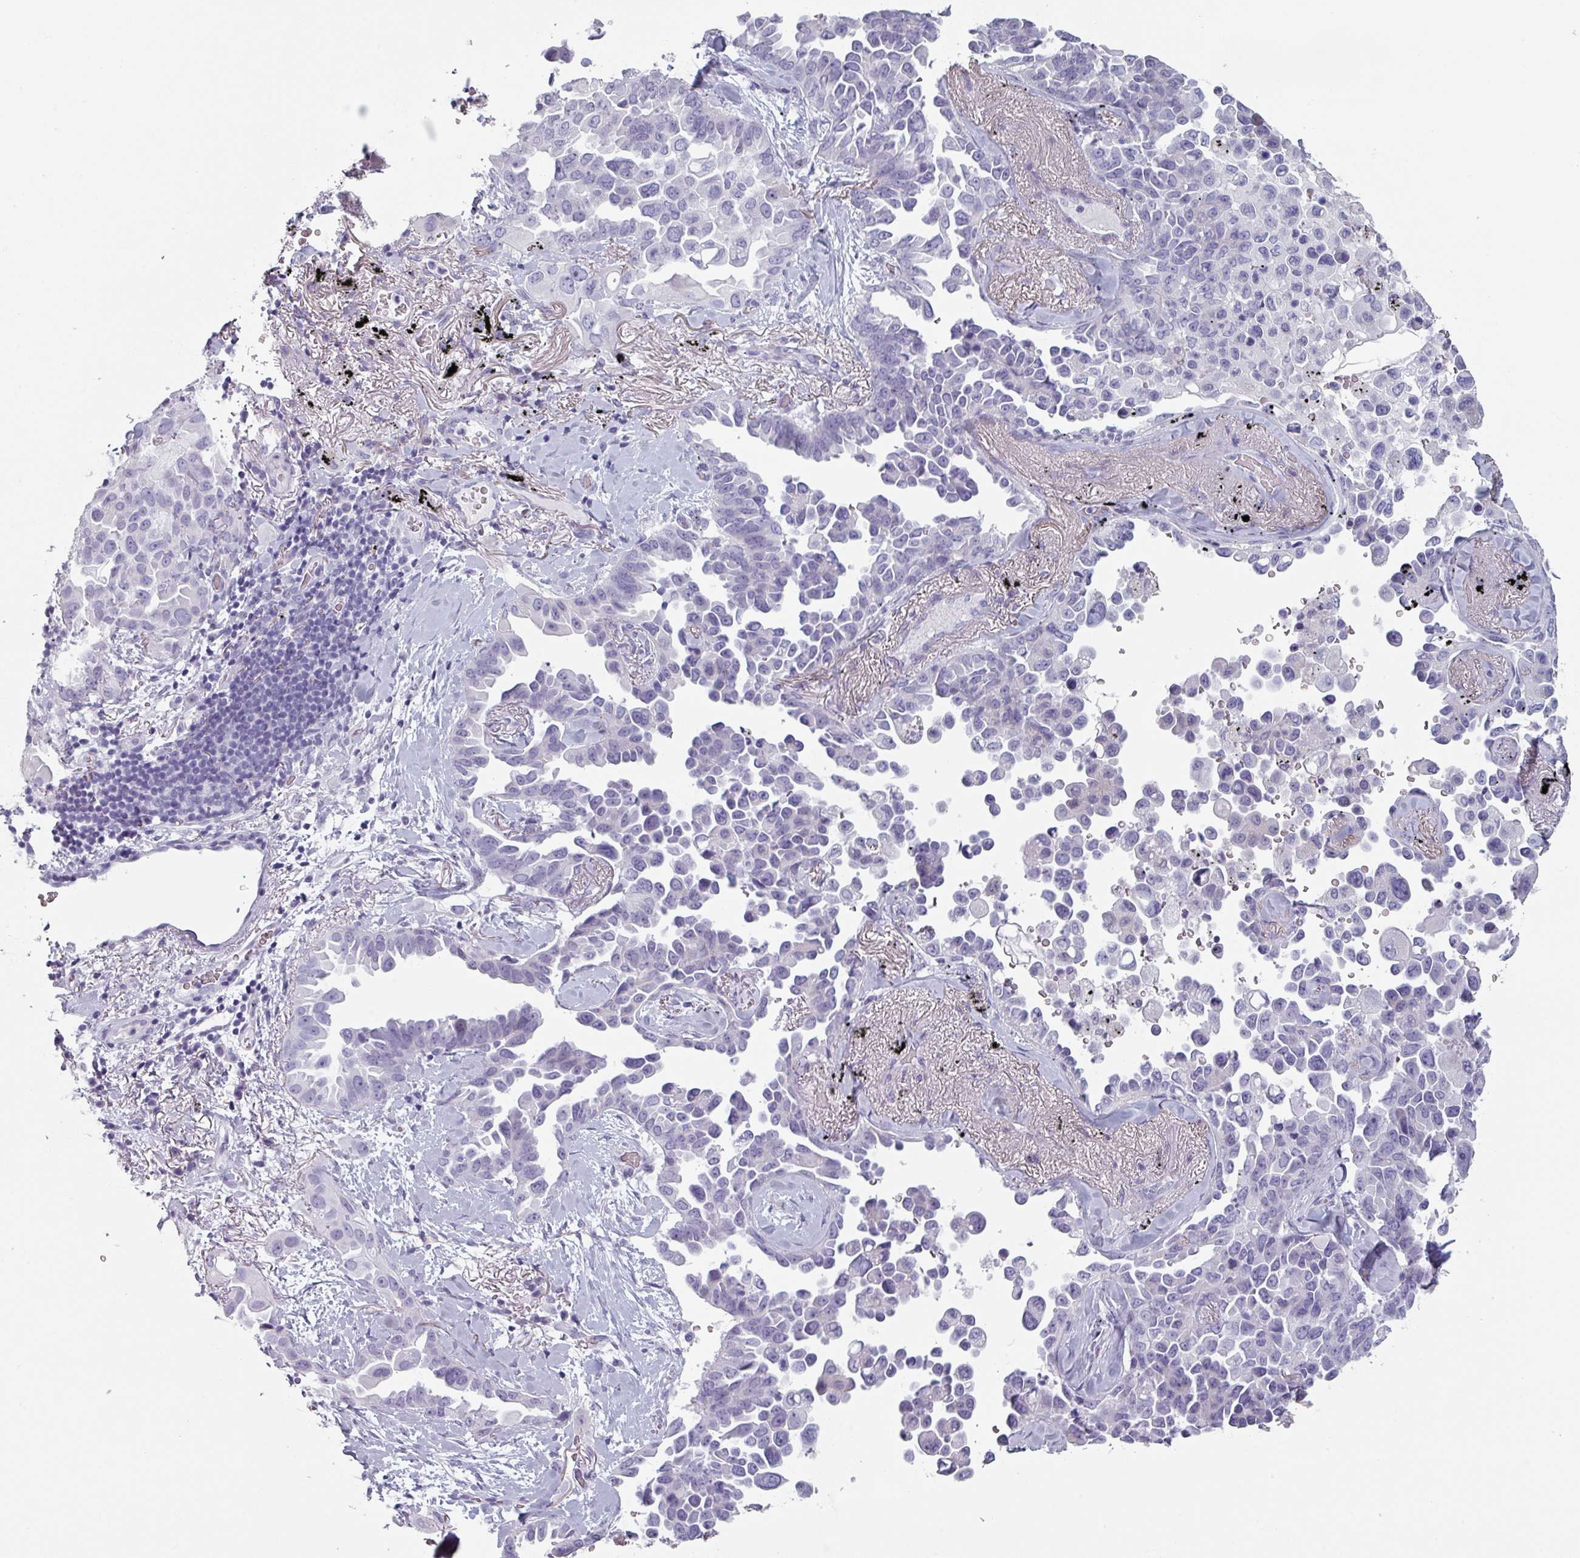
{"staining": {"intensity": "negative", "quantity": "none", "location": "none"}, "tissue": "lung cancer", "cell_type": "Tumor cells", "image_type": "cancer", "snomed": [{"axis": "morphology", "description": "Adenocarcinoma, NOS"}, {"axis": "topography", "description": "Lung"}], "caption": "Lung cancer (adenocarcinoma) was stained to show a protein in brown. There is no significant expression in tumor cells. The staining was performed using DAB (3,3'-diaminobenzidine) to visualize the protein expression in brown, while the nuclei were stained in blue with hematoxylin (Magnification: 20x).", "gene": "SLC35G2", "patient": {"sex": "female", "age": 67}}